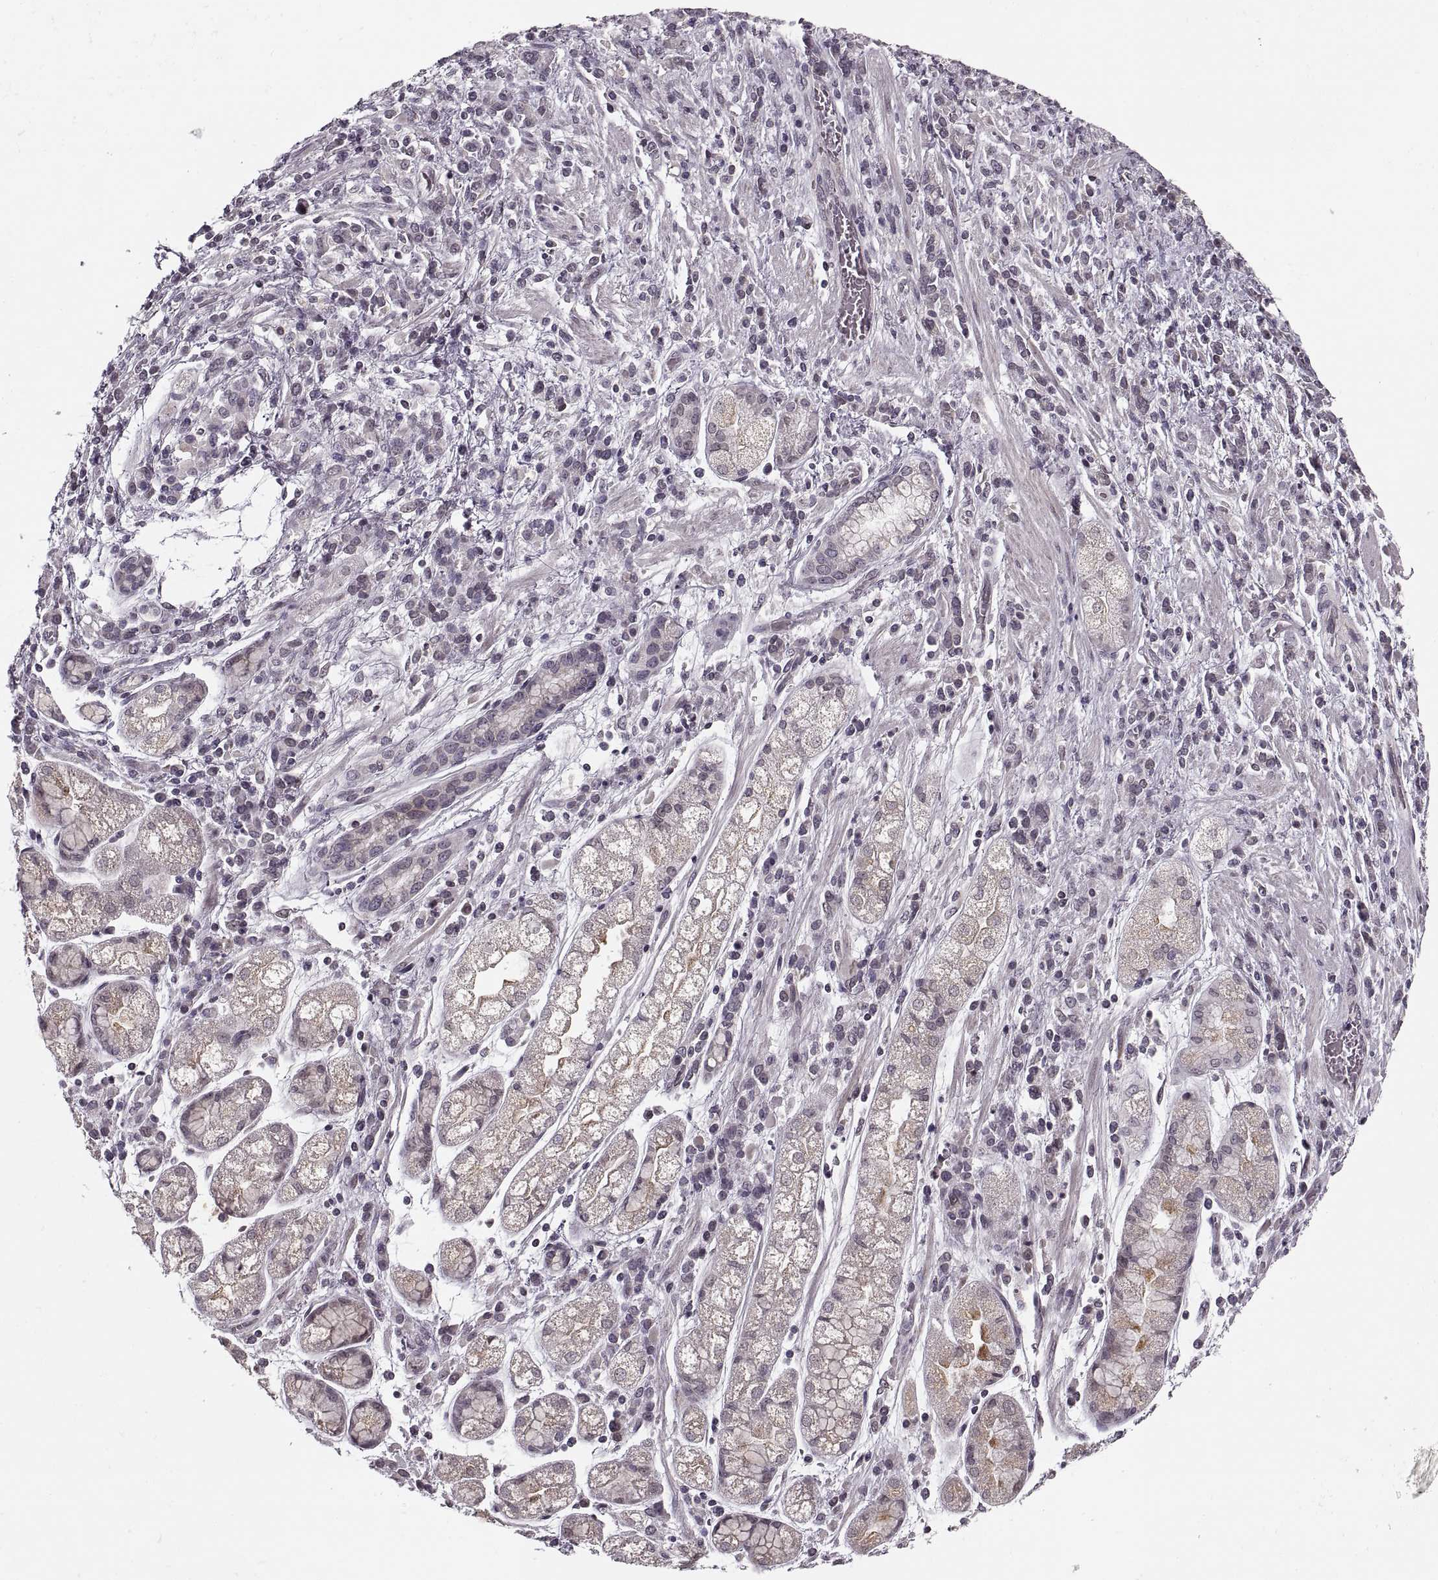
{"staining": {"intensity": "negative", "quantity": "none", "location": "none"}, "tissue": "stomach cancer", "cell_type": "Tumor cells", "image_type": "cancer", "snomed": [{"axis": "morphology", "description": "Adenocarcinoma, NOS"}, {"axis": "topography", "description": "Stomach"}], "caption": "Immunohistochemistry of stomach cancer exhibits no positivity in tumor cells.", "gene": "ASIC3", "patient": {"sex": "female", "age": 57}}